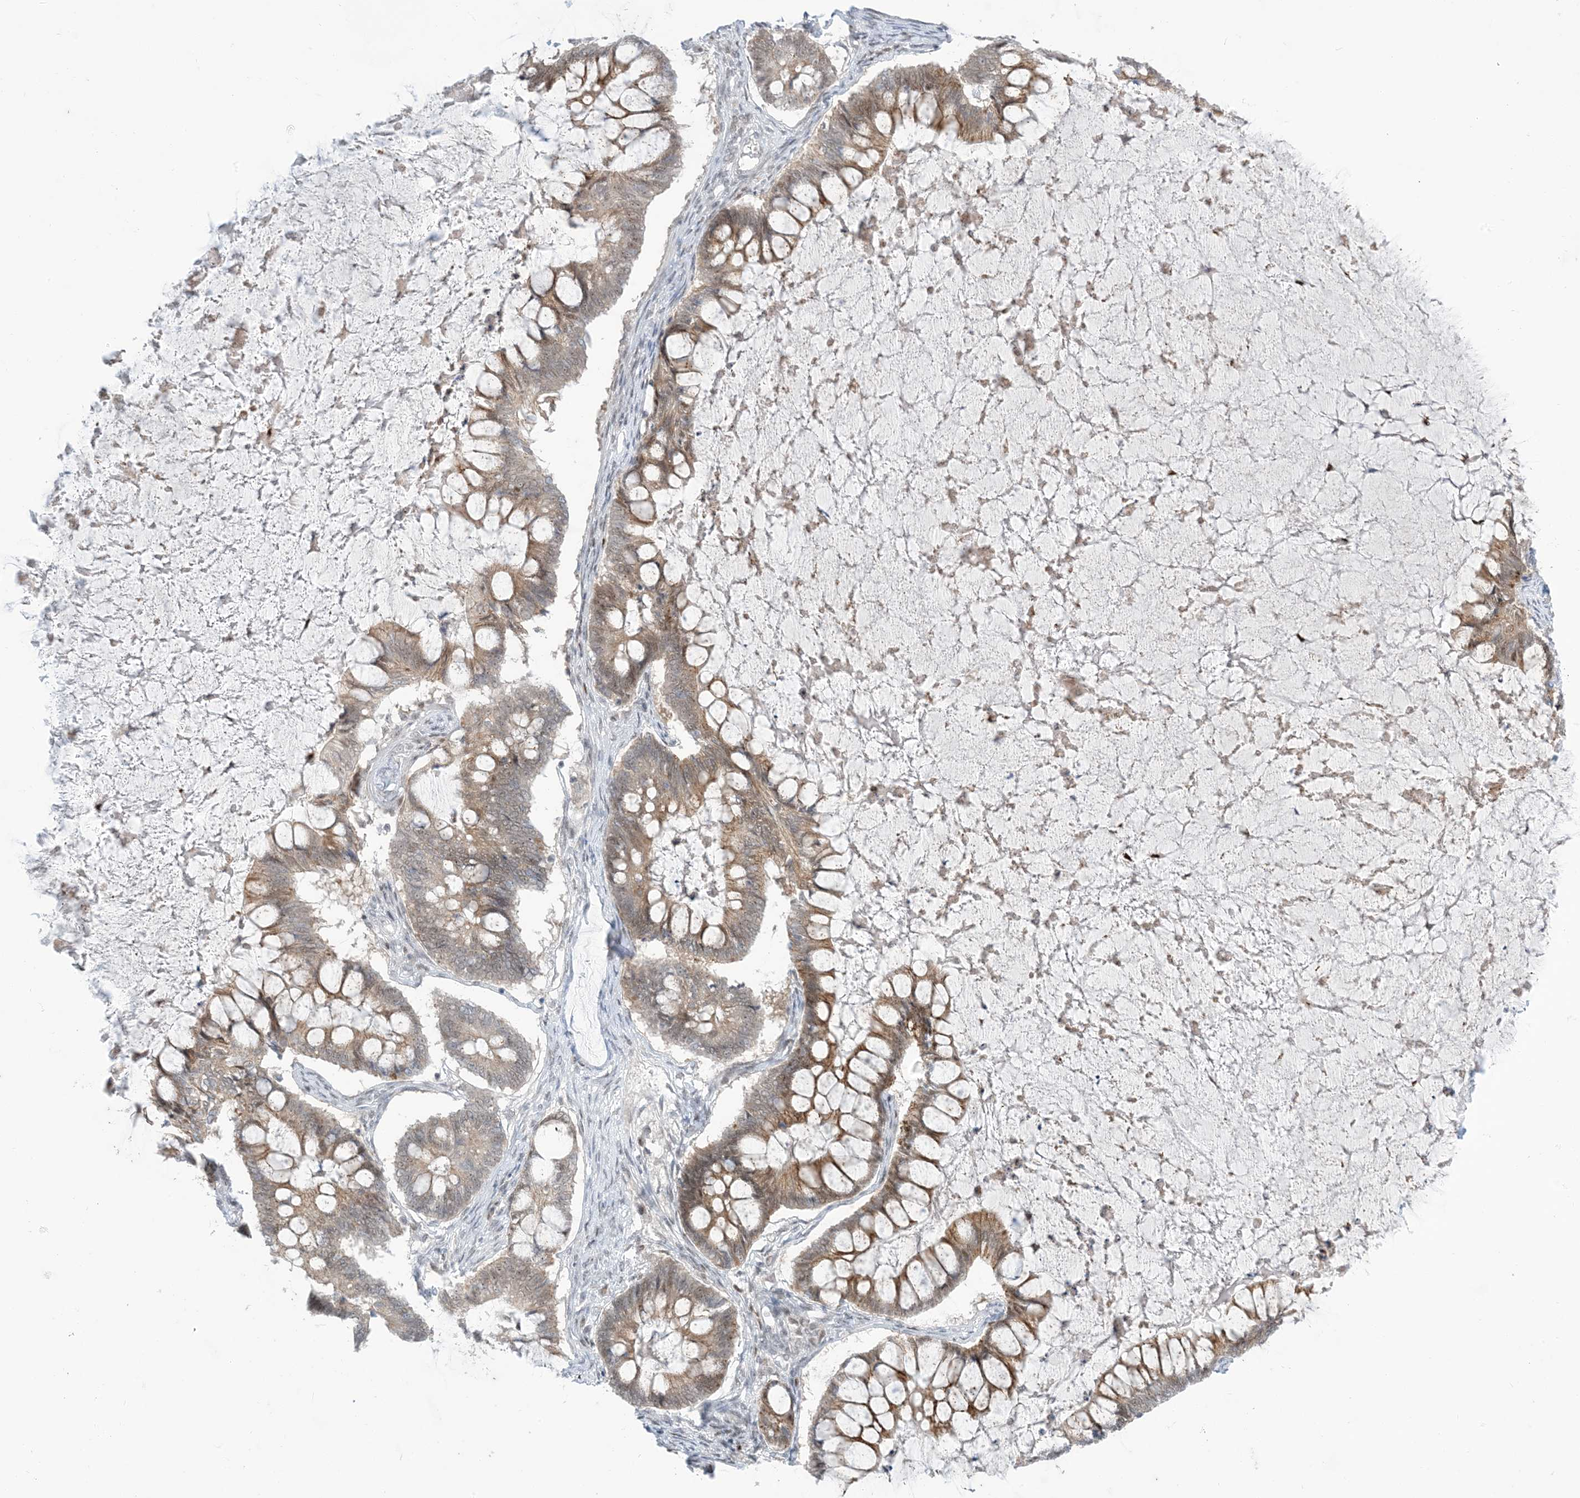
{"staining": {"intensity": "moderate", "quantity": ">75%", "location": "cytoplasmic/membranous"}, "tissue": "ovarian cancer", "cell_type": "Tumor cells", "image_type": "cancer", "snomed": [{"axis": "morphology", "description": "Cystadenocarcinoma, mucinous, NOS"}, {"axis": "topography", "description": "Ovary"}], "caption": "Immunohistochemistry (DAB) staining of human ovarian cancer reveals moderate cytoplasmic/membranous protein expression in approximately >75% of tumor cells.", "gene": "TFPT", "patient": {"sex": "female", "age": 61}}